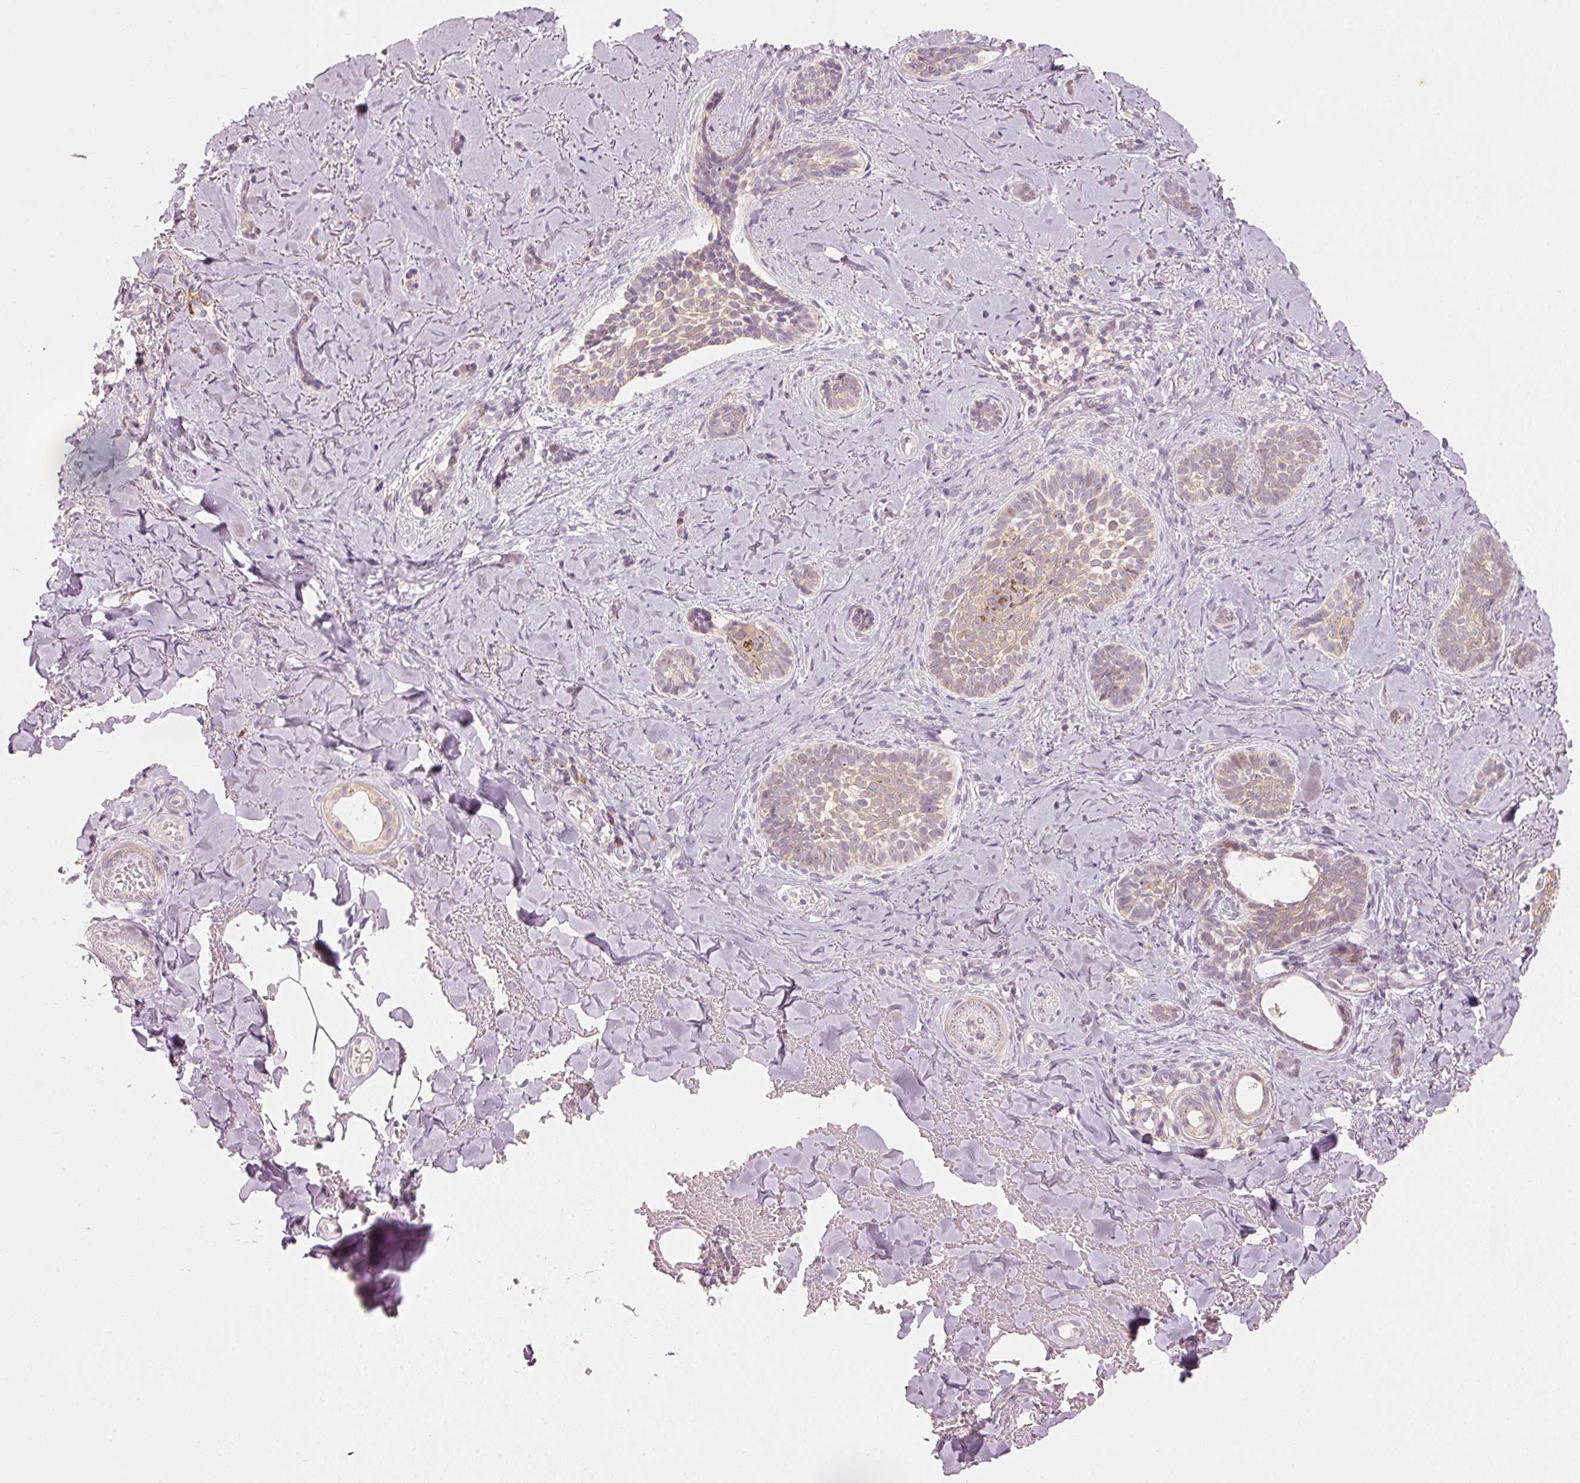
{"staining": {"intensity": "weak", "quantity": "25%-75%", "location": "cytoplasmic/membranous"}, "tissue": "skin cancer", "cell_type": "Tumor cells", "image_type": "cancer", "snomed": [{"axis": "morphology", "description": "Basal cell carcinoma"}, {"axis": "topography", "description": "Skin"}], "caption": "Protein staining of skin cancer (basal cell carcinoma) tissue demonstrates weak cytoplasmic/membranous staining in about 25%-75% of tumor cells.", "gene": "TREX2", "patient": {"sex": "female", "age": 55}}